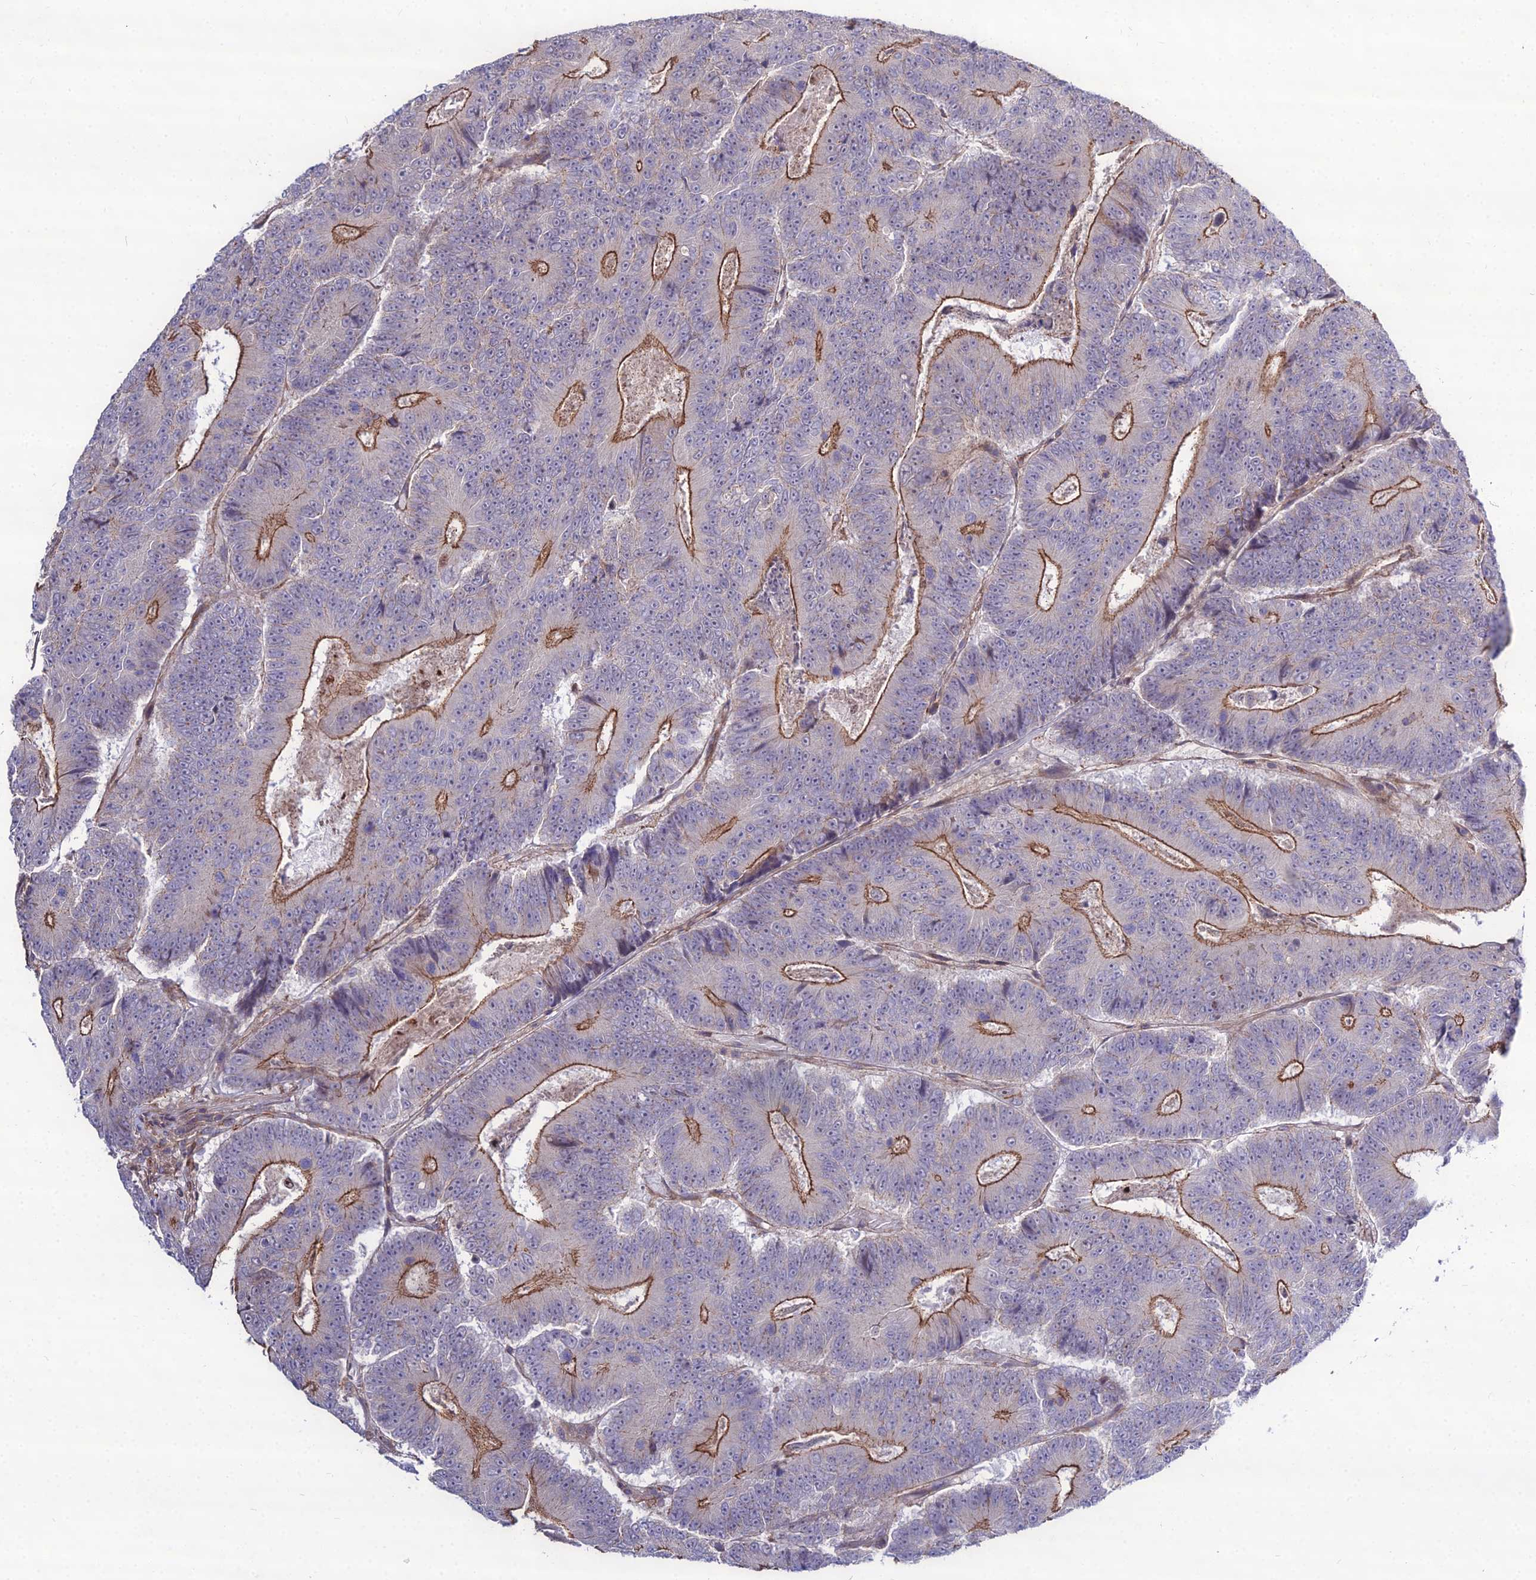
{"staining": {"intensity": "moderate", "quantity": "25%-75%", "location": "cytoplasmic/membranous"}, "tissue": "colorectal cancer", "cell_type": "Tumor cells", "image_type": "cancer", "snomed": [{"axis": "morphology", "description": "Adenocarcinoma, NOS"}, {"axis": "topography", "description": "Colon"}], "caption": "Brown immunohistochemical staining in human colorectal cancer demonstrates moderate cytoplasmic/membranous staining in approximately 25%-75% of tumor cells. The protein of interest is stained brown, and the nuclei are stained in blue (DAB (3,3'-diaminobenzidine) IHC with brightfield microscopy, high magnification).", "gene": "TSPYL2", "patient": {"sex": "male", "age": 83}}